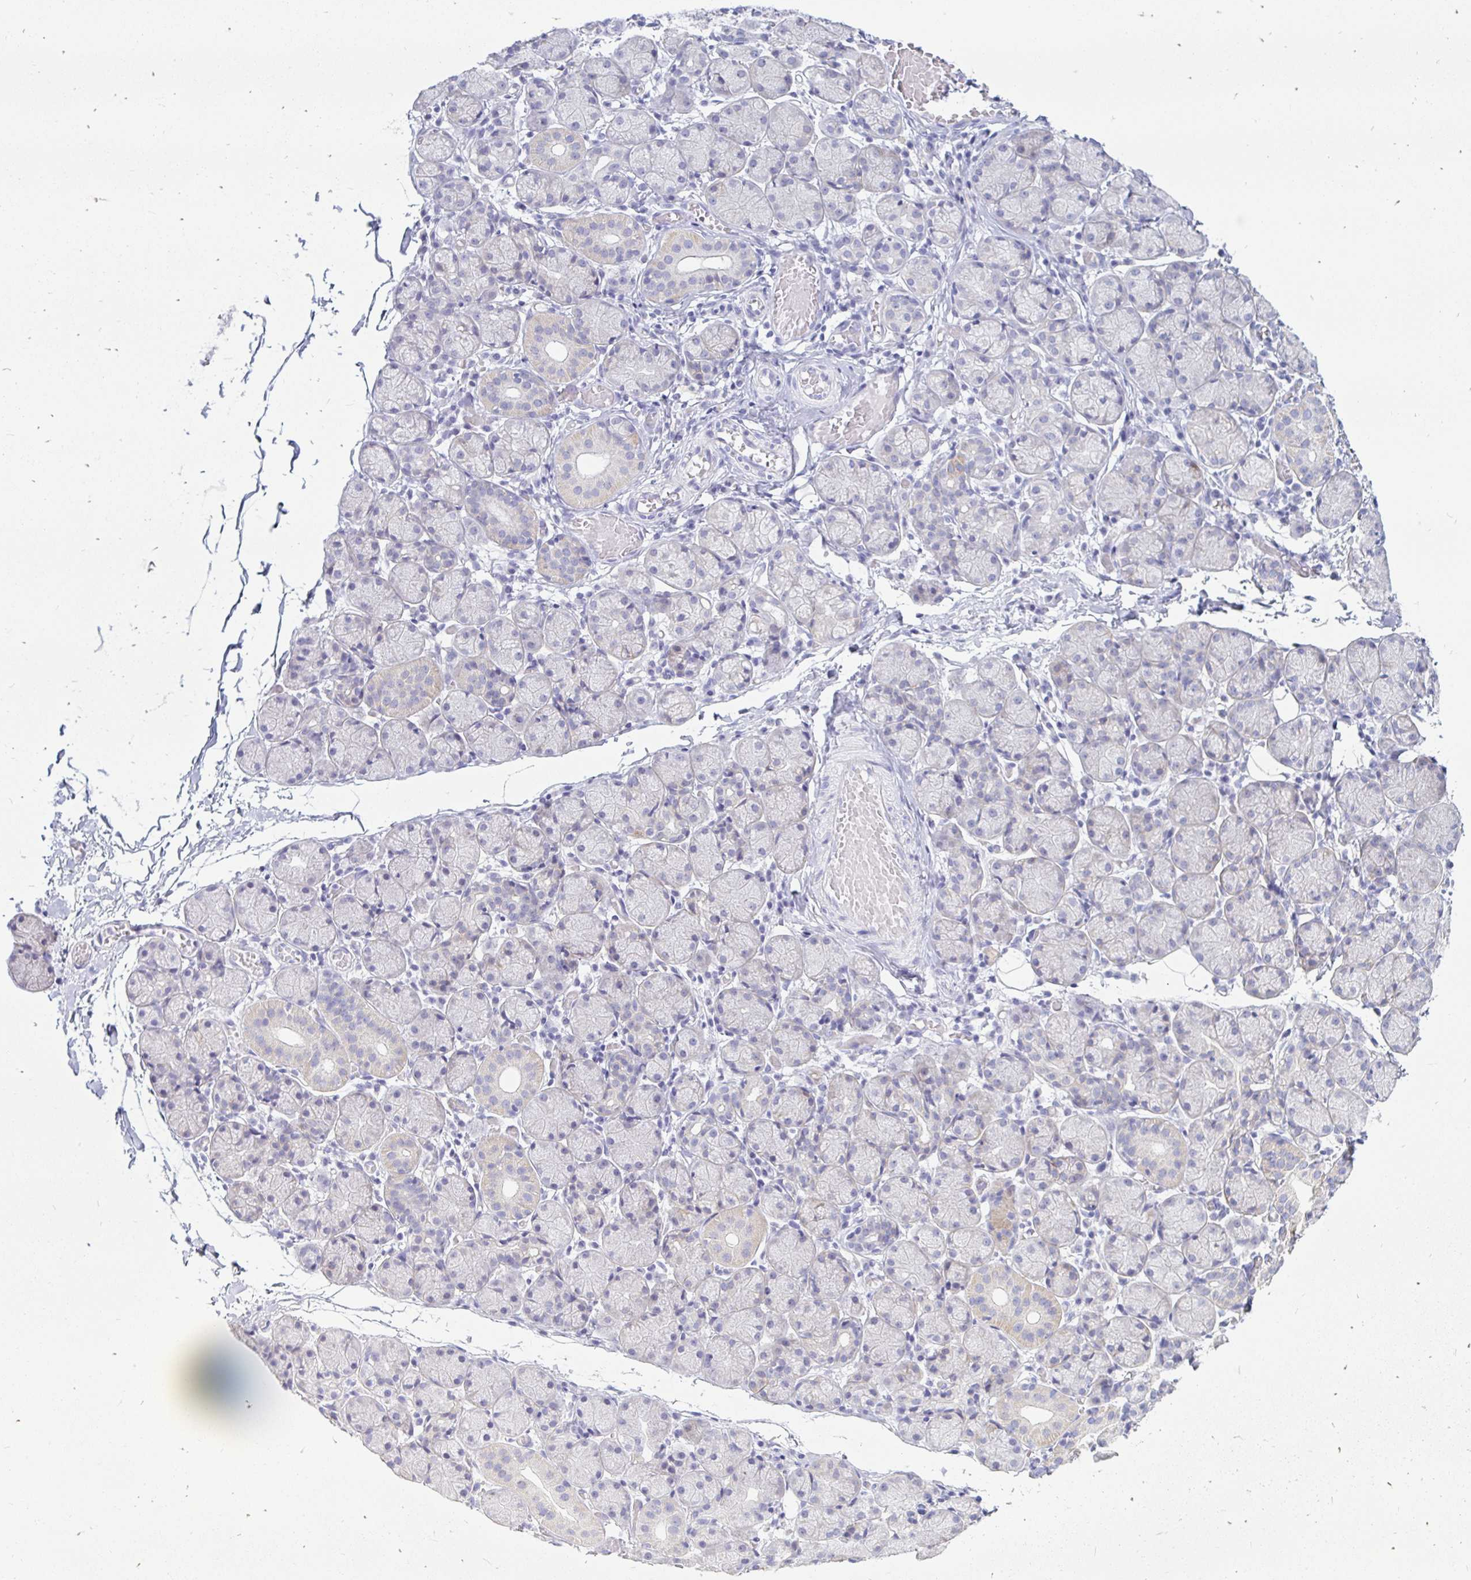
{"staining": {"intensity": "negative", "quantity": "none", "location": "none"}, "tissue": "salivary gland", "cell_type": "Glandular cells", "image_type": "normal", "snomed": [{"axis": "morphology", "description": "Normal tissue, NOS"}, {"axis": "topography", "description": "Salivary gland"}], "caption": "IHC micrograph of benign salivary gland: human salivary gland stained with DAB exhibits no significant protein expression in glandular cells. Nuclei are stained in blue.", "gene": "PEG10", "patient": {"sex": "female", "age": 24}}